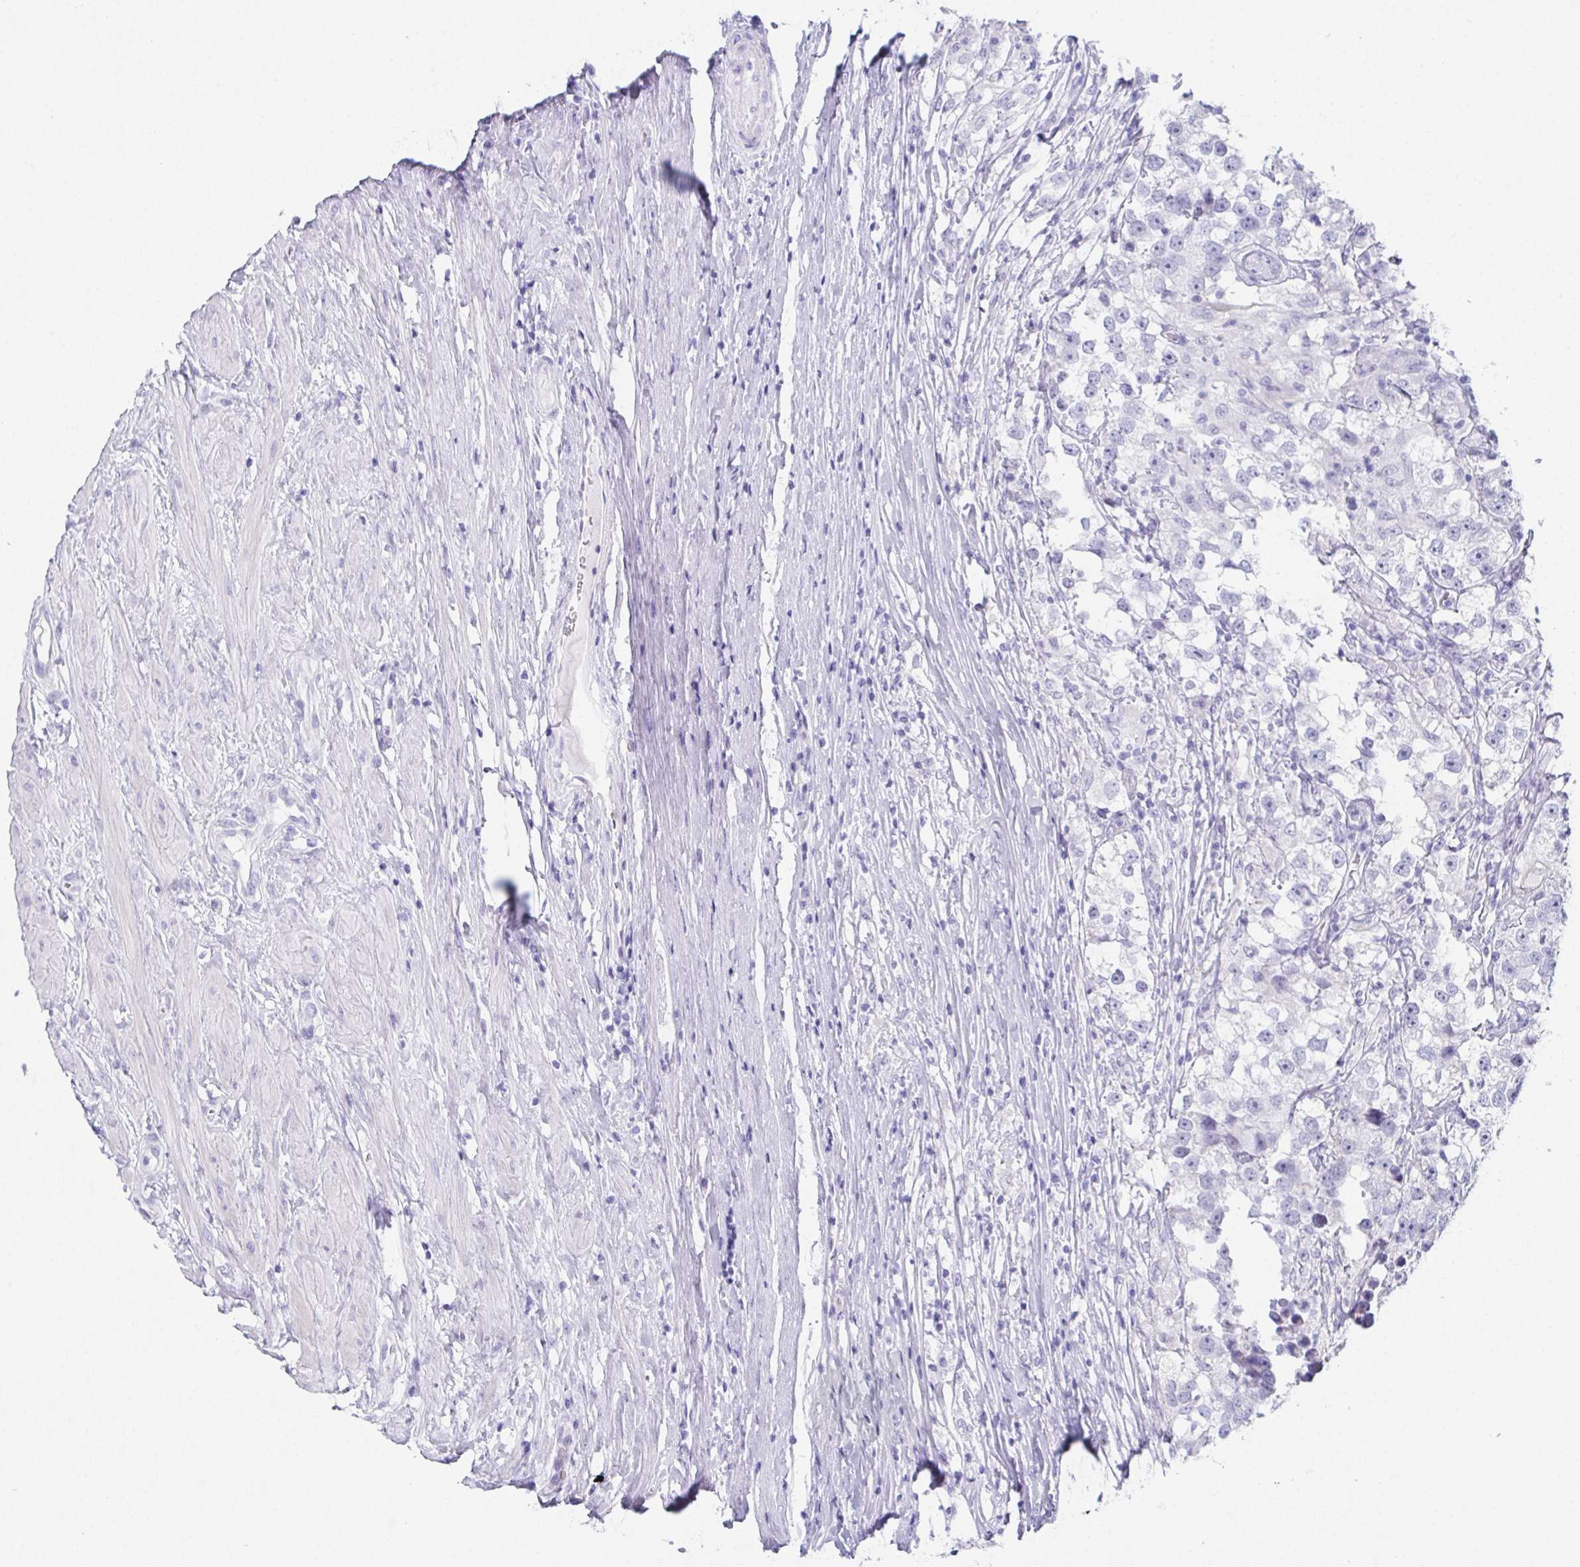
{"staining": {"intensity": "negative", "quantity": "none", "location": "none"}, "tissue": "testis cancer", "cell_type": "Tumor cells", "image_type": "cancer", "snomed": [{"axis": "morphology", "description": "Seminoma, NOS"}, {"axis": "topography", "description": "Testis"}], "caption": "Protein analysis of testis cancer (seminoma) reveals no significant staining in tumor cells.", "gene": "TEX19", "patient": {"sex": "male", "age": 46}}